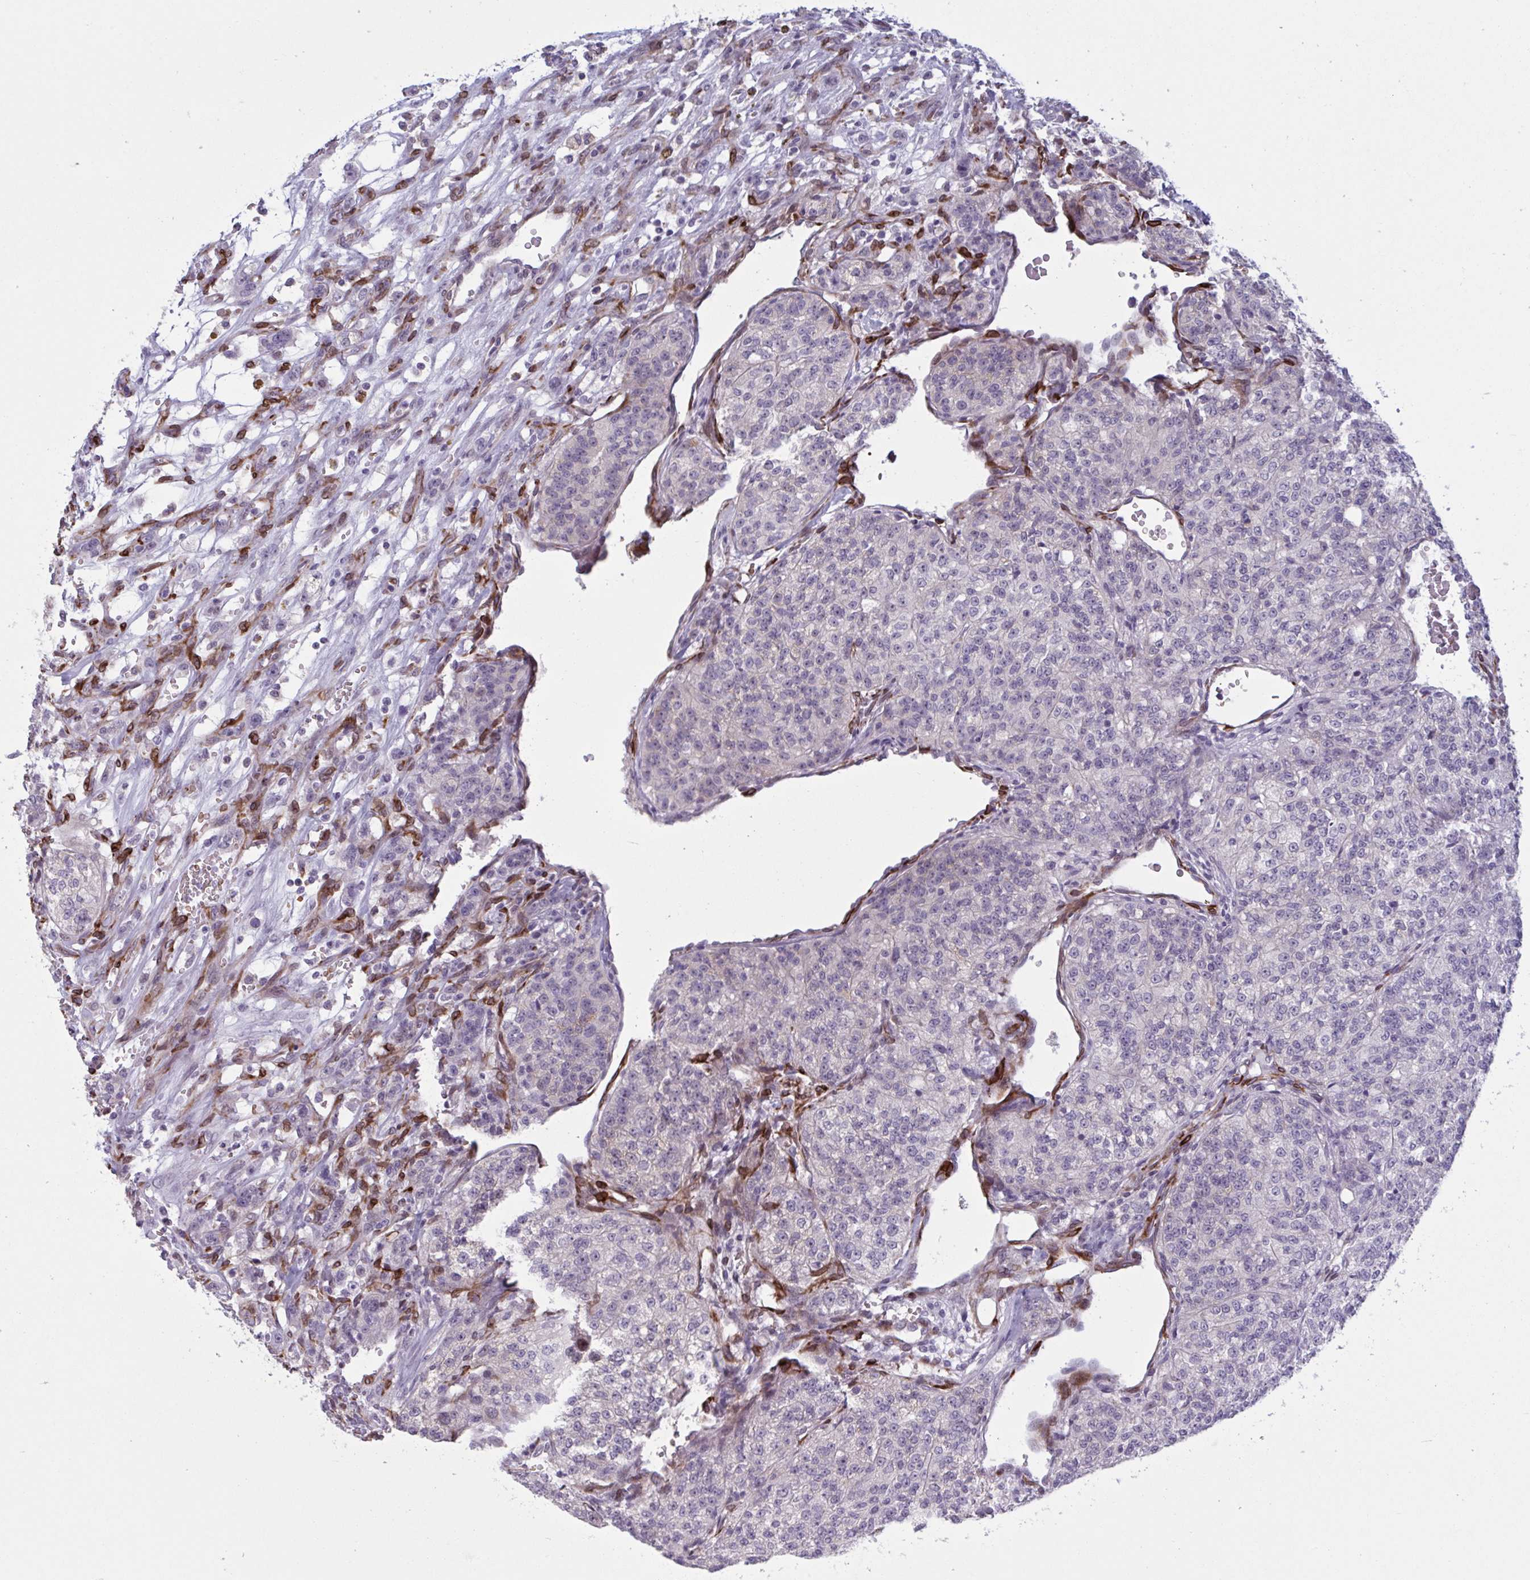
{"staining": {"intensity": "negative", "quantity": "none", "location": "none"}, "tissue": "renal cancer", "cell_type": "Tumor cells", "image_type": "cancer", "snomed": [{"axis": "morphology", "description": "Adenocarcinoma, NOS"}, {"axis": "topography", "description": "Kidney"}], "caption": "IHC micrograph of neoplastic tissue: human renal cancer stained with DAB (3,3'-diaminobenzidine) exhibits no significant protein expression in tumor cells. The staining was performed using DAB (3,3'-diaminobenzidine) to visualize the protein expression in brown, while the nuclei were stained in blue with hematoxylin (Magnification: 20x).", "gene": "HSD11B2", "patient": {"sex": "female", "age": 63}}